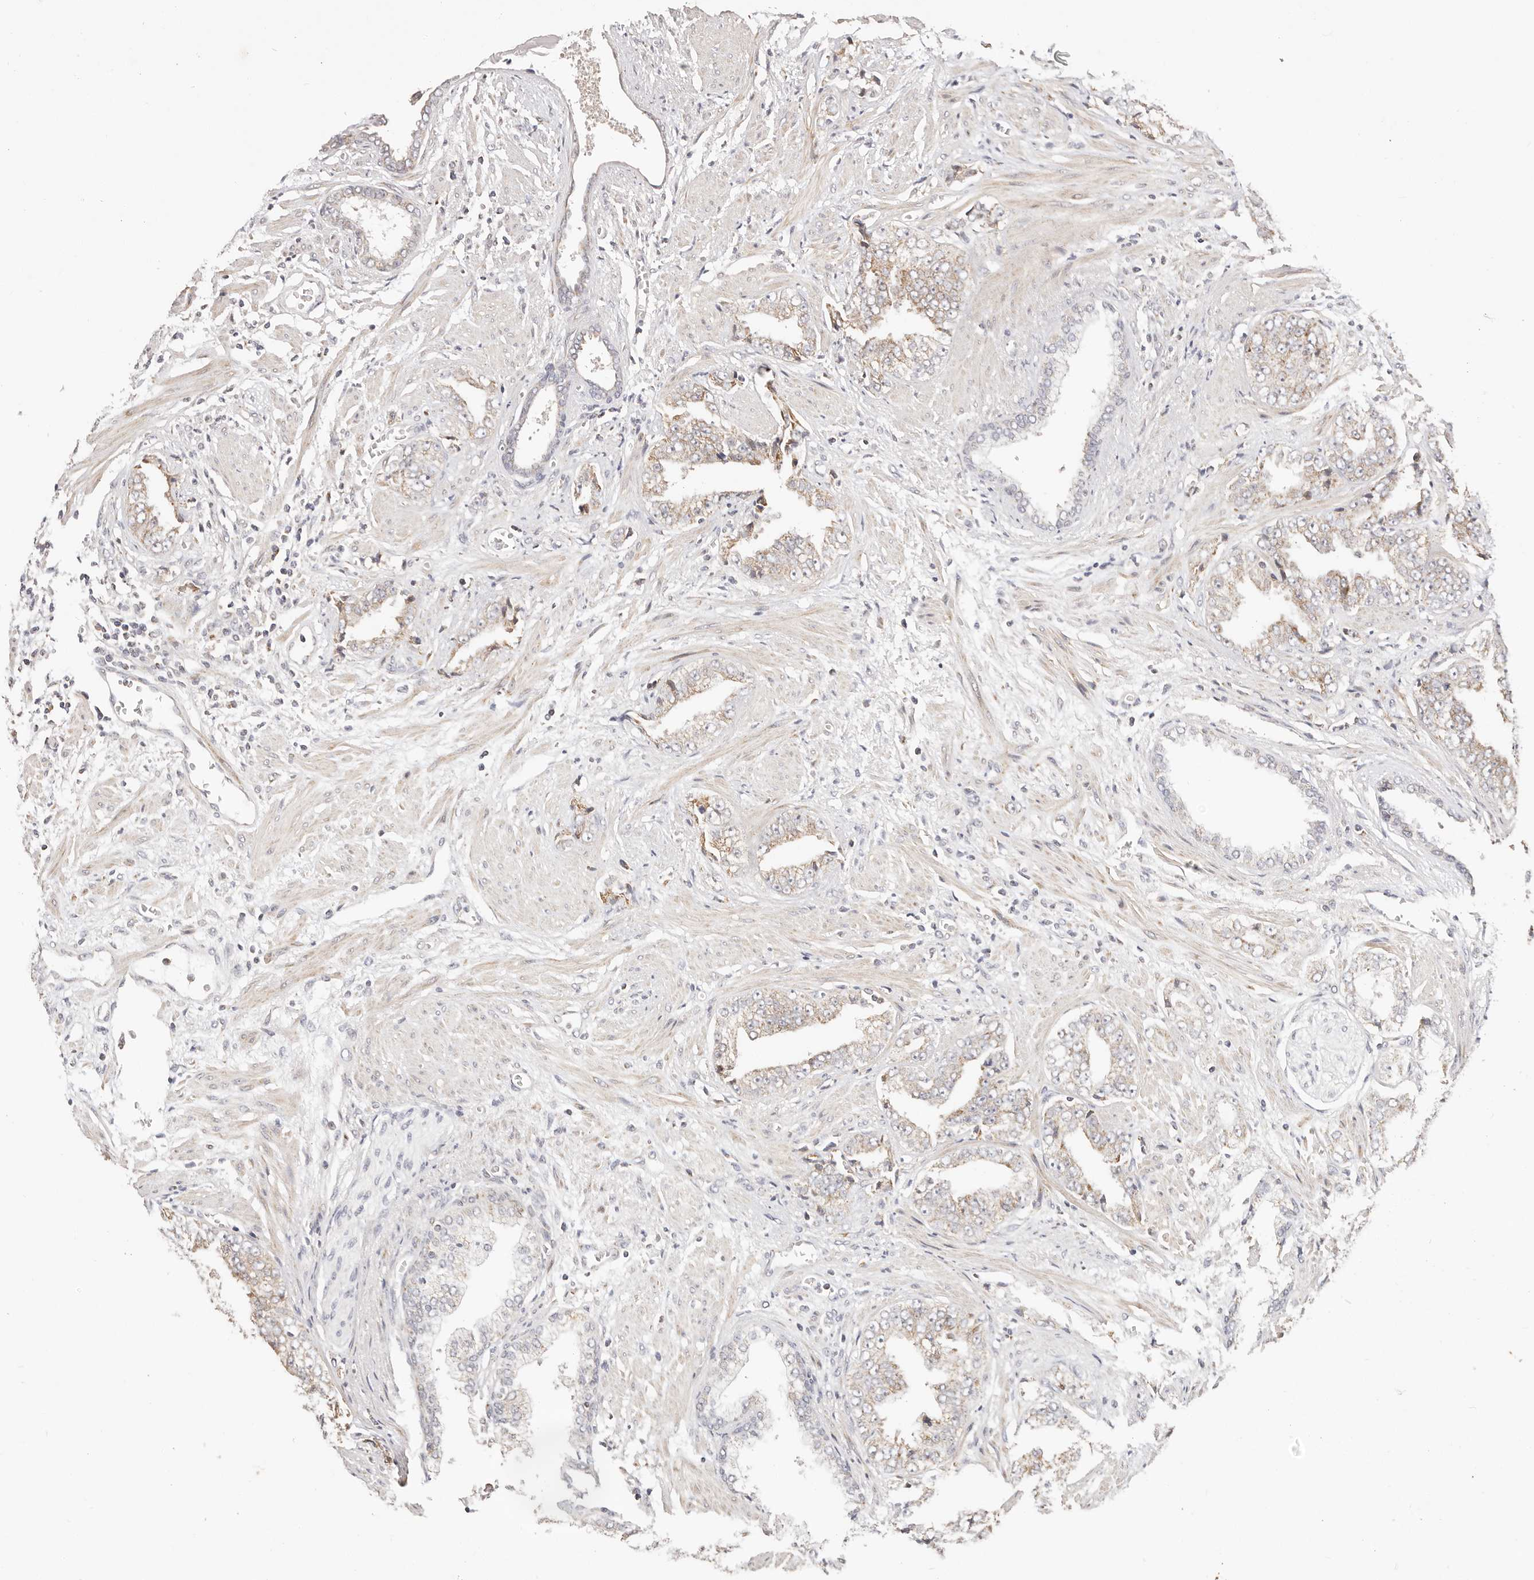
{"staining": {"intensity": "weak", "quantity": "<25%", "location": "cytoplasmic/membranous"}, "tissue": "prostate cancer", "cell_type": "Tumor cells", "image_type": "cancer", "snomed": [{"axis": "morphology", "description": "Adenocarcinoma, High grade"}, {"axis": "topography", "description": "Prostate"}], "caption": "Prostate high-grade adenocarcinoma was stained to show a protein in brown. There is no significant staining in tumor cells.", "gene": "KCMF1", "patient": {"sex": "male", "age": 71}}